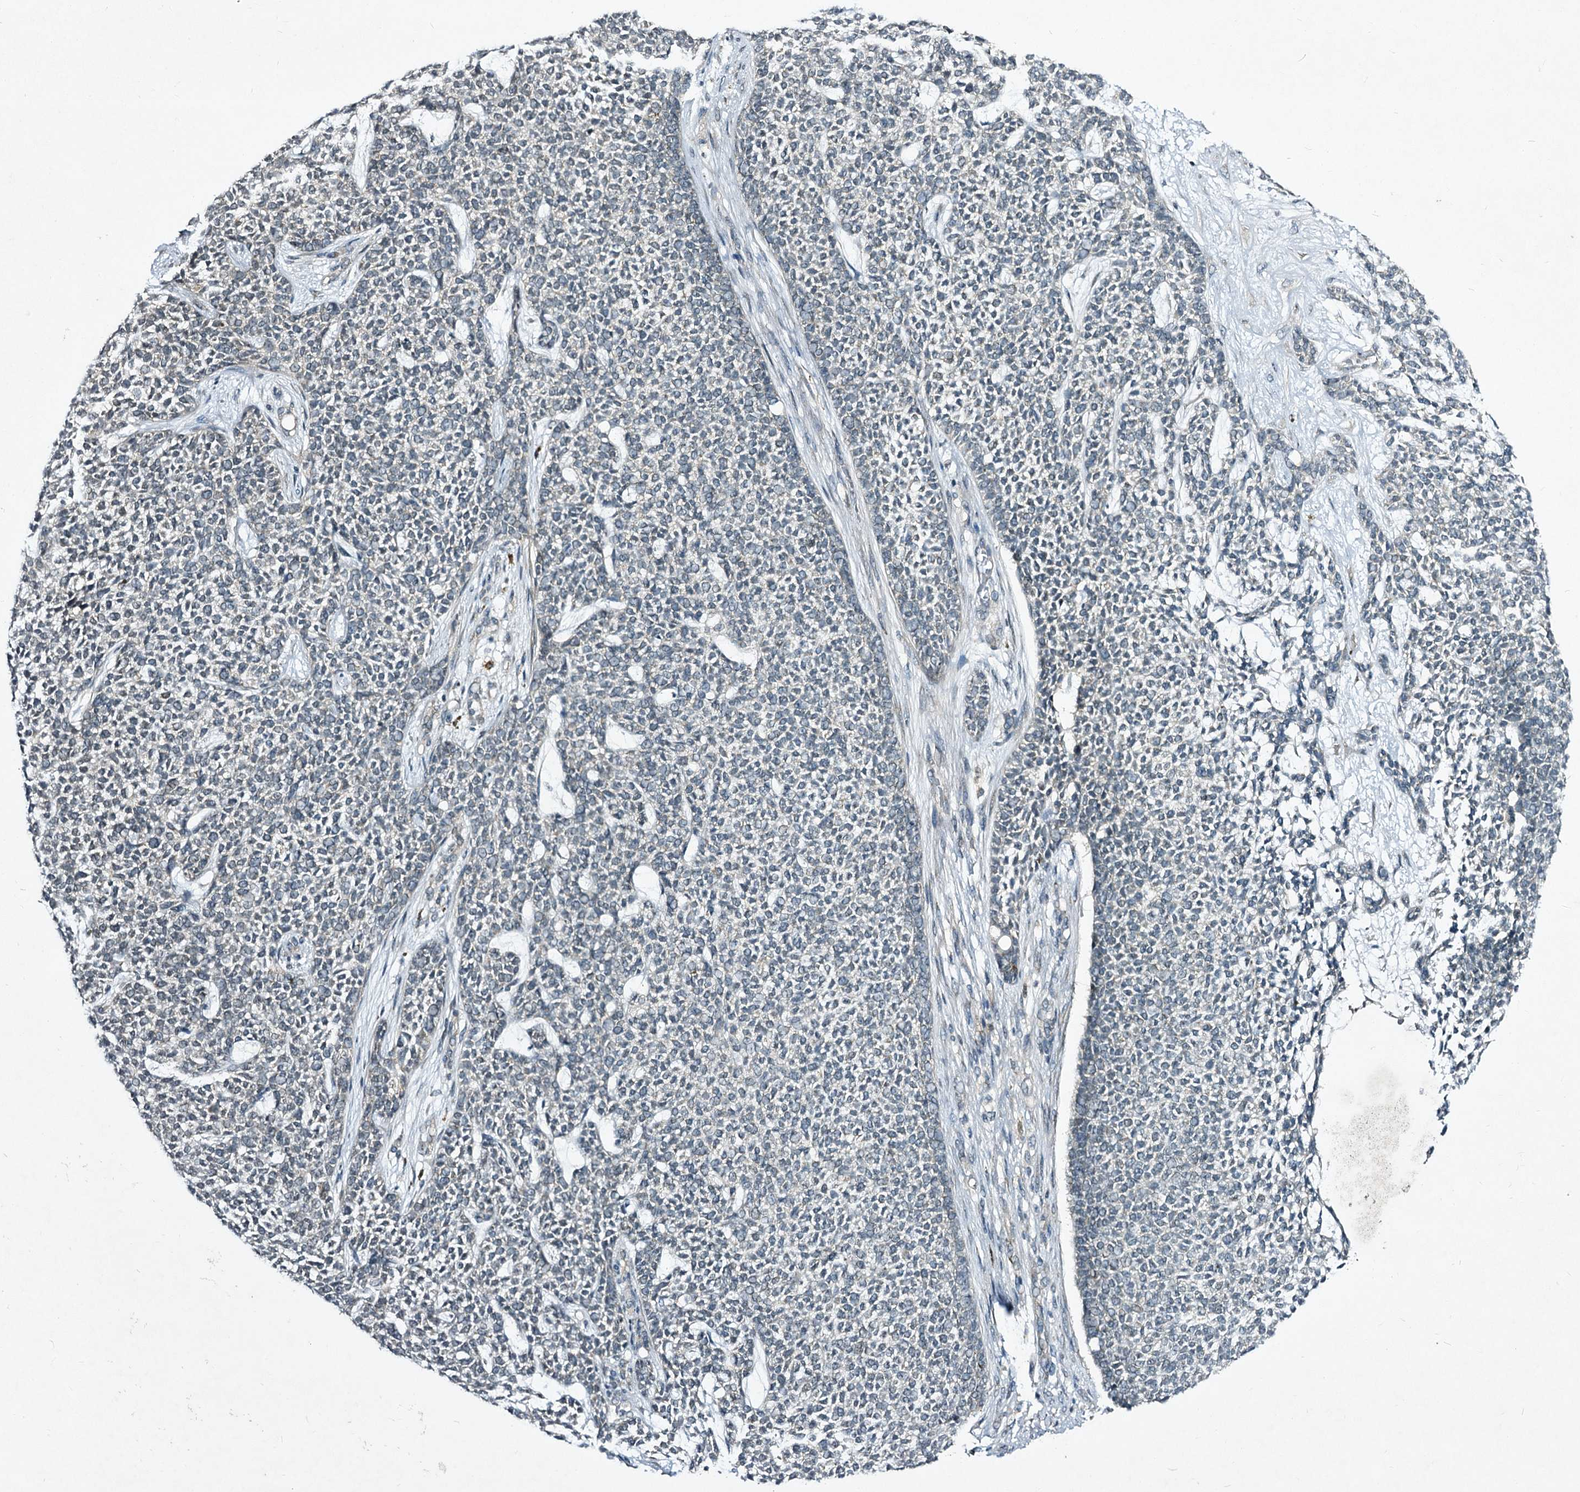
{"staining": {"intensity": "negative", "quantity": "none", "location": "none"}, "tissue": "skin cancer", "cell_type": "Tumor cells", "image_type": "cancer", "snomed": [{"axis": "morphology", "description": "Basal cell carcinoma"}, {"axis": "topography", "description": "Skin"}], "caption": "Skin cancer was stained to show a protein in brown. There is no significant staining in tumor cells.", "gene": "STAP1", "patient": {"sex": "female", "age": 84}}